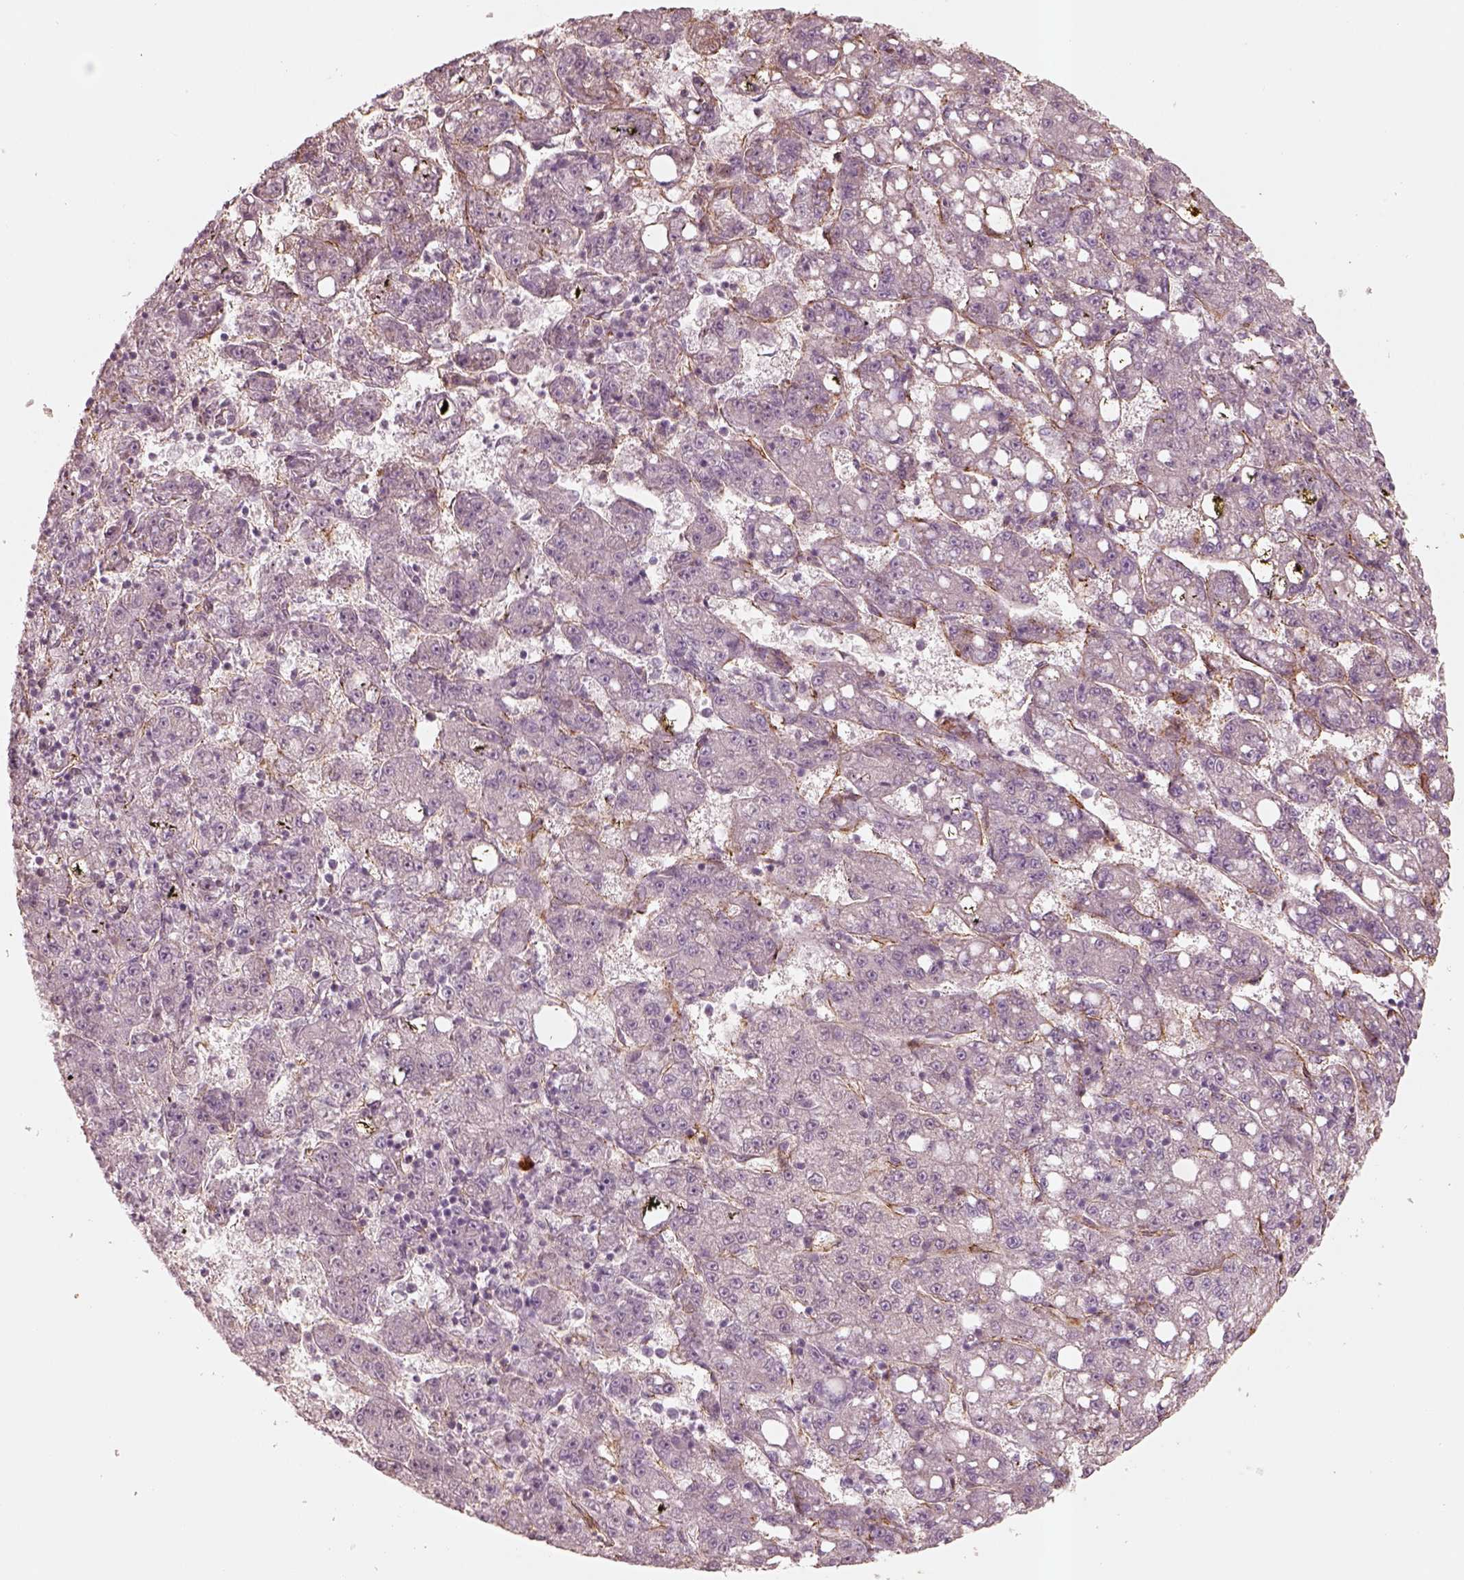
{"staining": {"intensity": "negative", "quantity": "none", "location": "none"}, "tissue": "liver cancer", "cell_type": "Tumor cells", "image_type": "cancer", "snomed": [{"axis": "morphology", "description": "Carcinoma, Hepatocellular, NOS"}, {"axis": "topography", "description": "Liver"}], "caption": "DAB immunohistochemical staining of liver hepatocellular carcinoma demonstrates no significant staining in tumor cells.", "gene": "CRYM", "patient": {"sex": "female", "age": 65}}